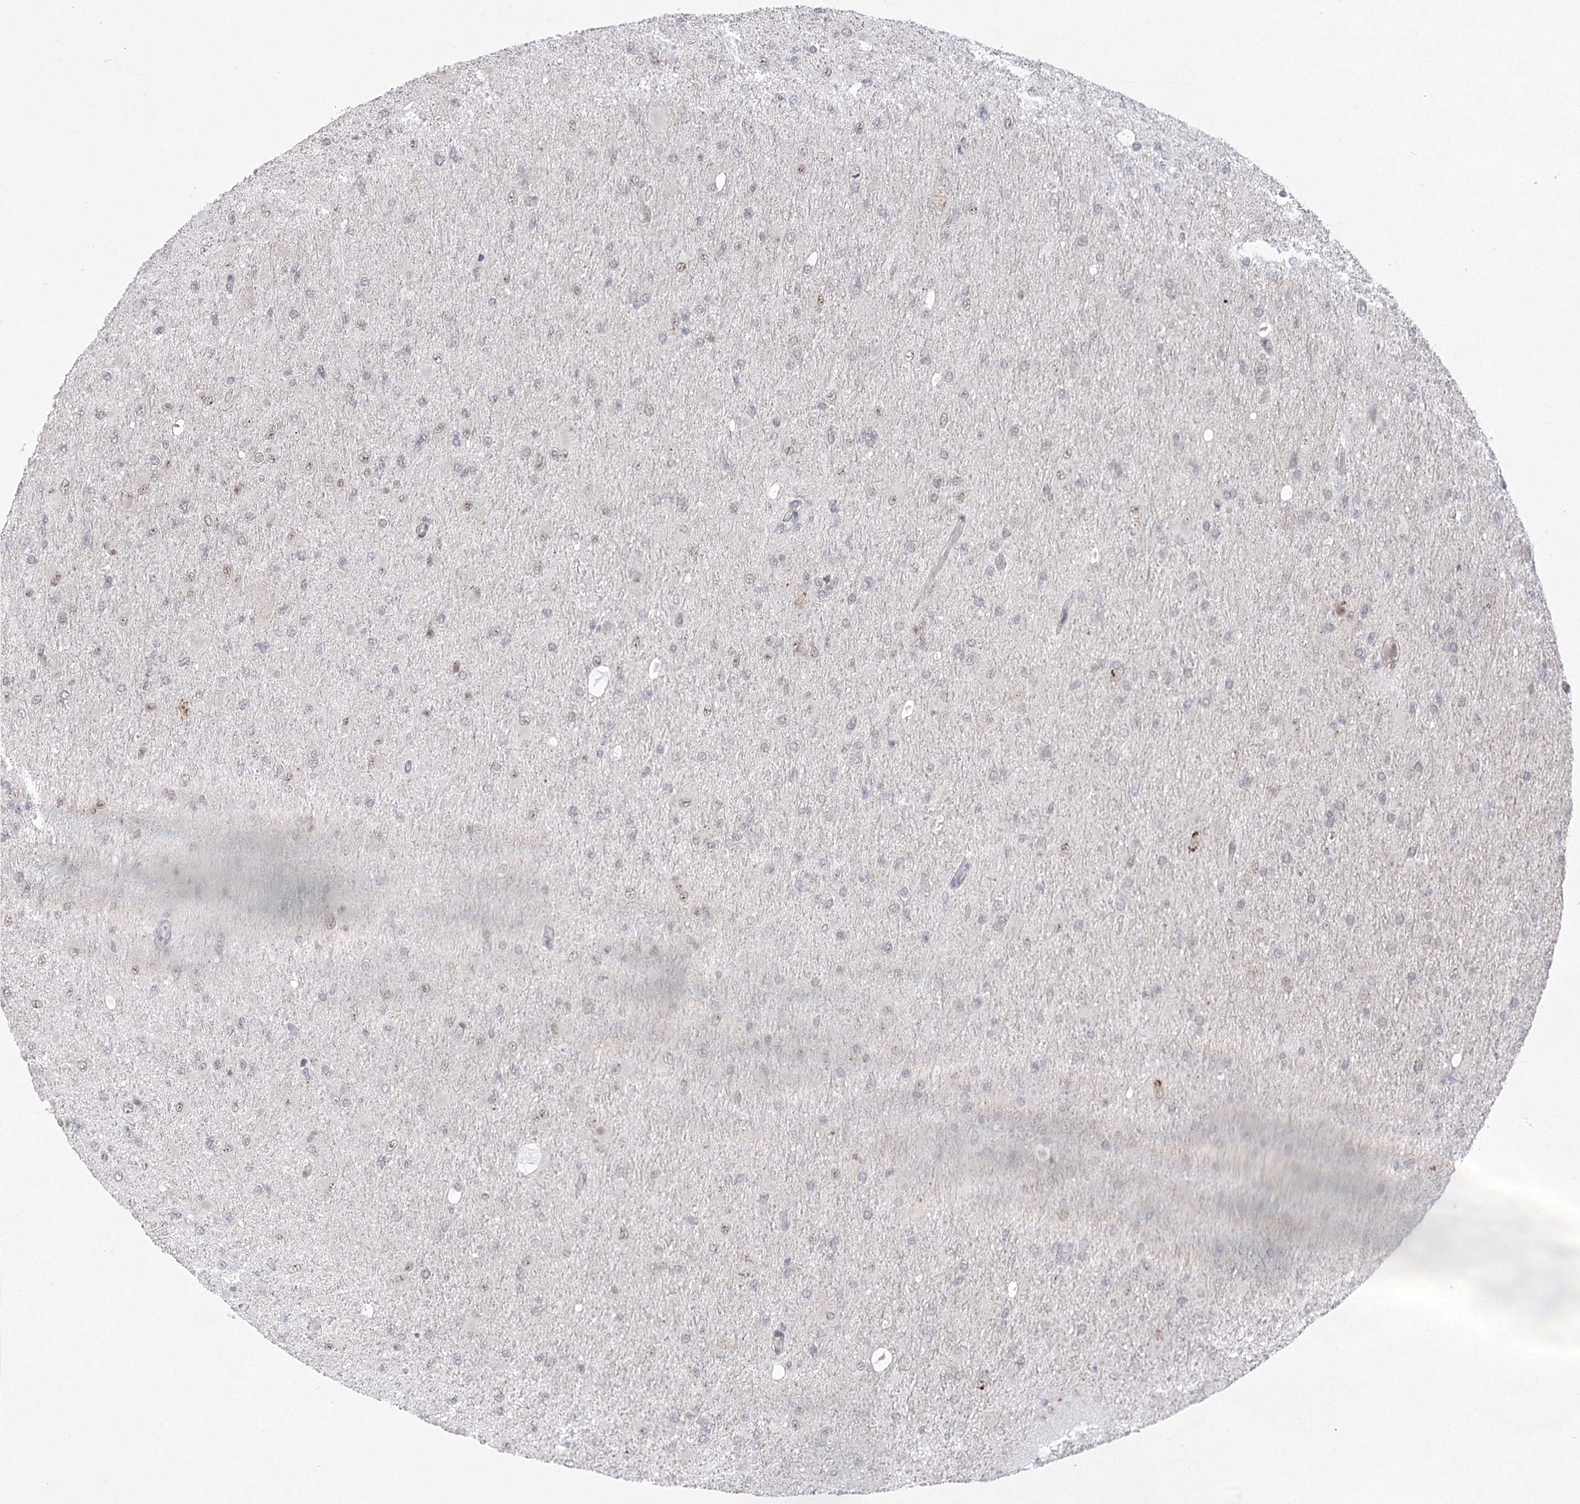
{"staining": {"intensity": "weak", "quantity": "25%-75%", "location": "nuclear"}, "tissue": "glioma", "cell_type": "Tumor cells", "image_type": "cancer", "snomed": [{"axis": "morphology", "description": "Glioma, malignant, High grade"}, {"axis": "topography", "description": "Cerebral cortex"}], "caption": "A micrograph of human malignant glioma (high-grade) stained for a protein exhibits weak nuclear brown staining in tumor cells.", "gene": "CIB4", "patient": {"sex": "female", "age": 36}}